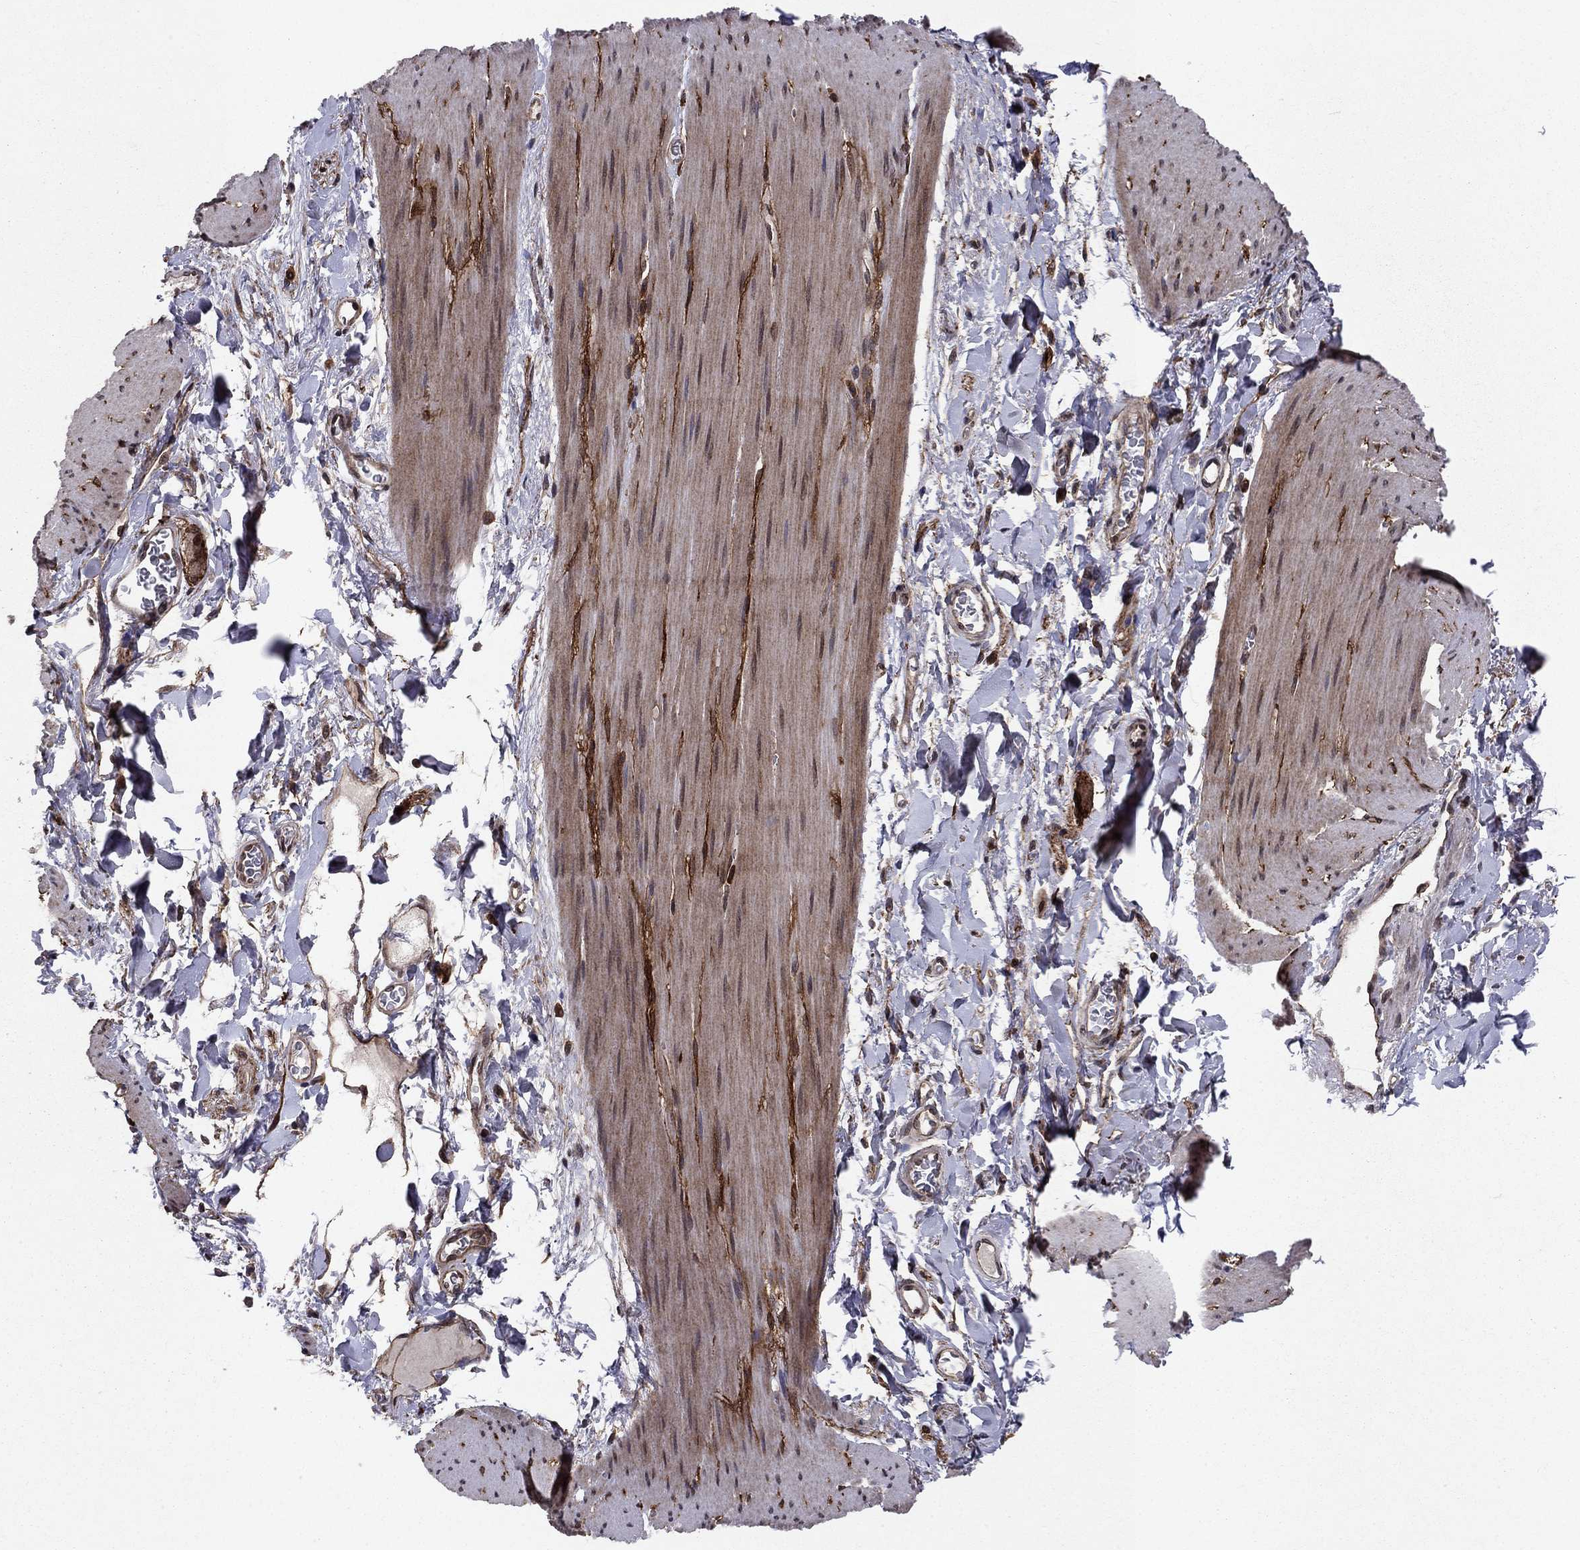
{"staining": {"intensity": "negative", "quantity": "none", "location": "none"}, "tissue": "soft tissue", "cell_type": "Fibroblasts", "image_type": "normal", "snomed": [{"axis": "morphology", "description": "Normal tissue, NOS"}, {"axis": "topography", "description": "Smooth muscle"}, {"axis": "topography", "description": "Duodenum"}, {"axis": "topography", "description": "Peripheral nerve tissue"}], "caption": "Immunohistochemistry (IHC) of normal human soft tissue demonstrates no staining in fibroblasts. (DAB (3,3'-diaminobenzidine) immunohistochemistry, high magnification).", "gene": "SSX2IP", "patient": {"sex": "female", "age": 61}}